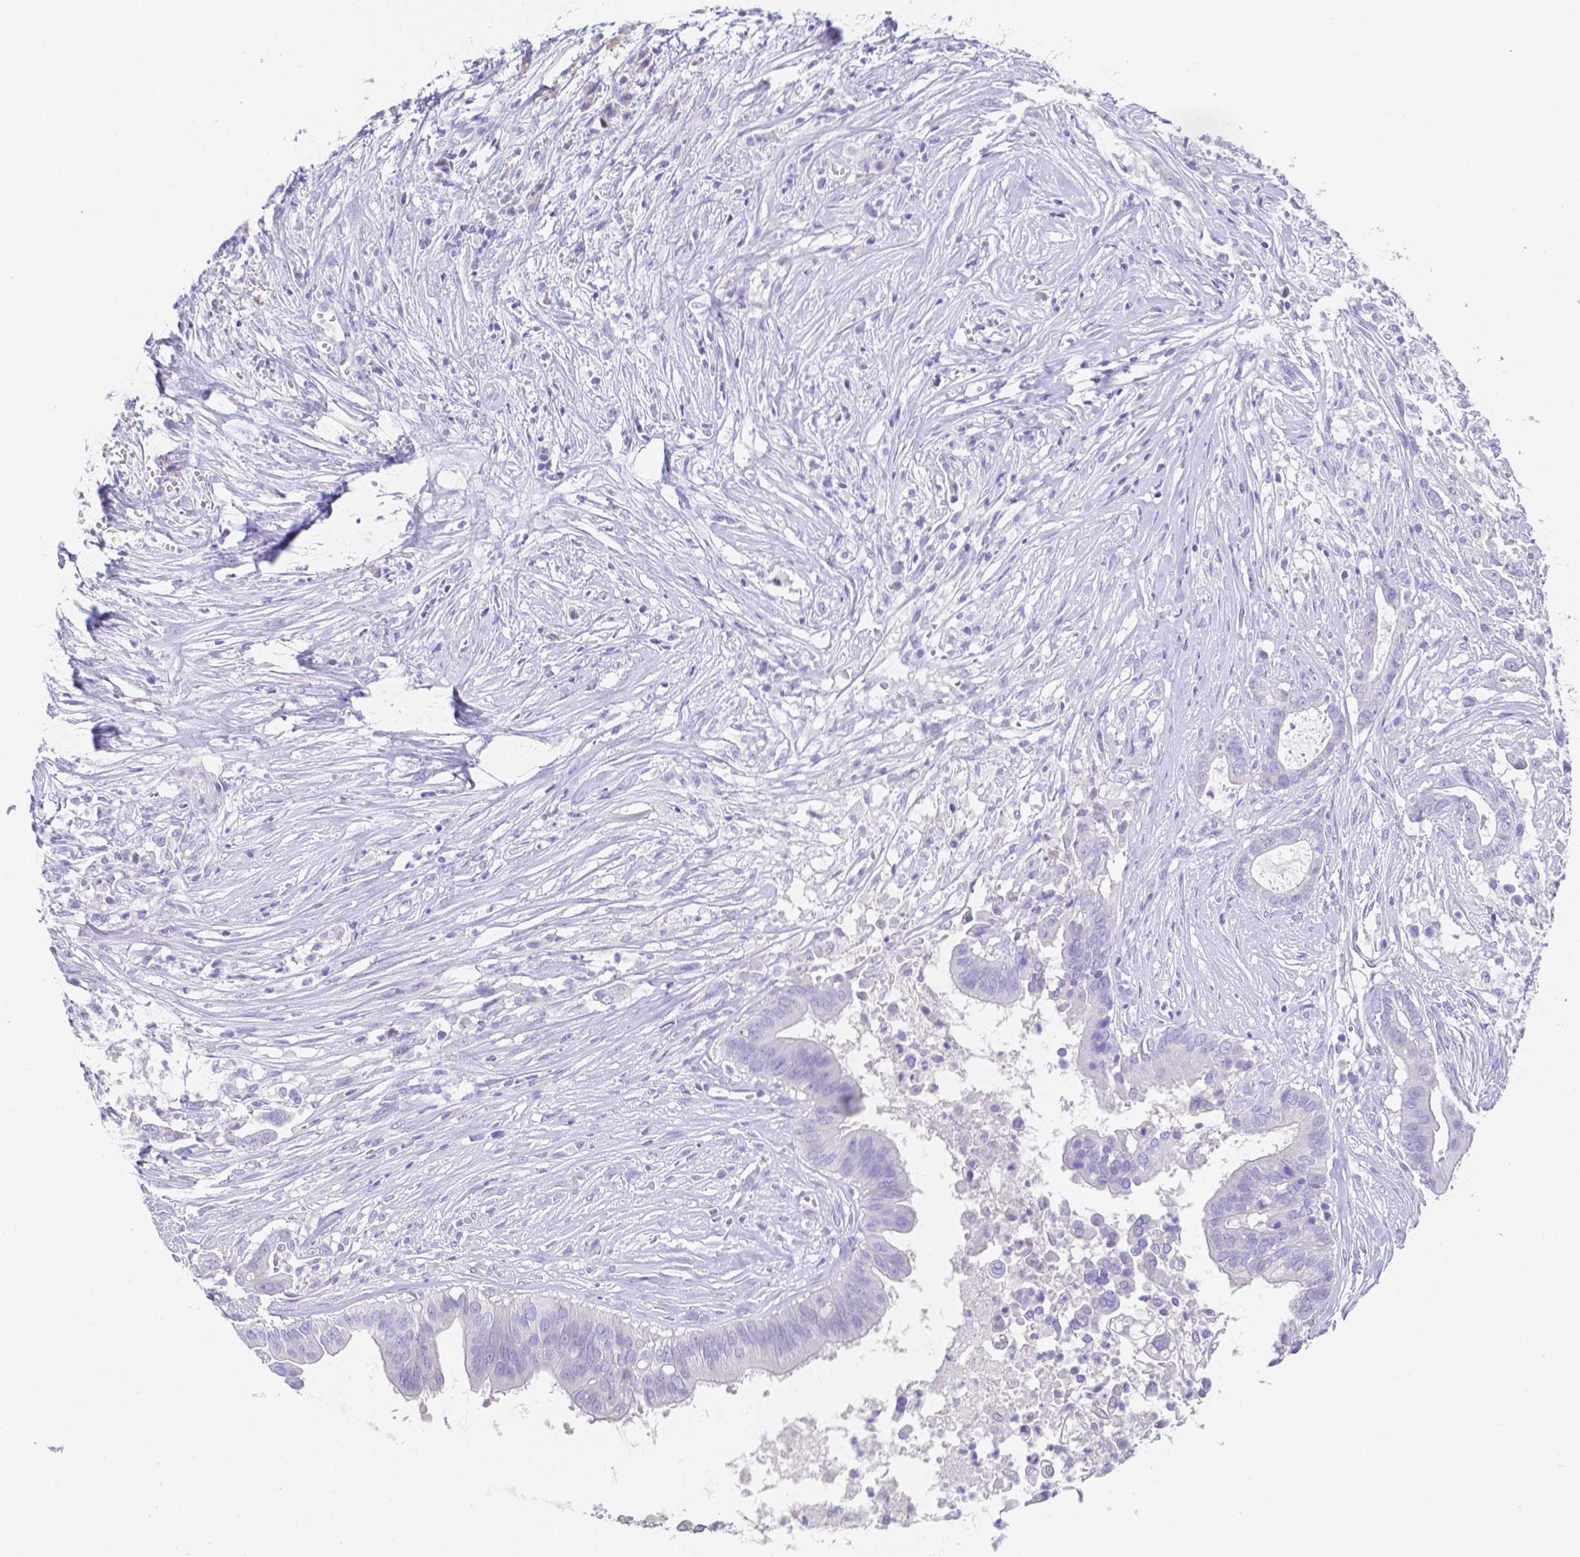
{"staining": {"intensity": "negative", "quantity": "none", "location": "none"}, "tissue": "pancreatic cancer", "cell_type": "Tumor cells", "image_type": "cancer", "snomed": [{"axis": "morphology", "description": "Adenocarcinoma, NOS"}, {"axis": "topography", "description": "Pancreas"}], "caption": "Human pancreatic adenocarcinoma stained for a protein using IHC exhibits no expression in tumor cells.", "gene": "ZG16B", "patient": {"sex": "male", "age": 61}}